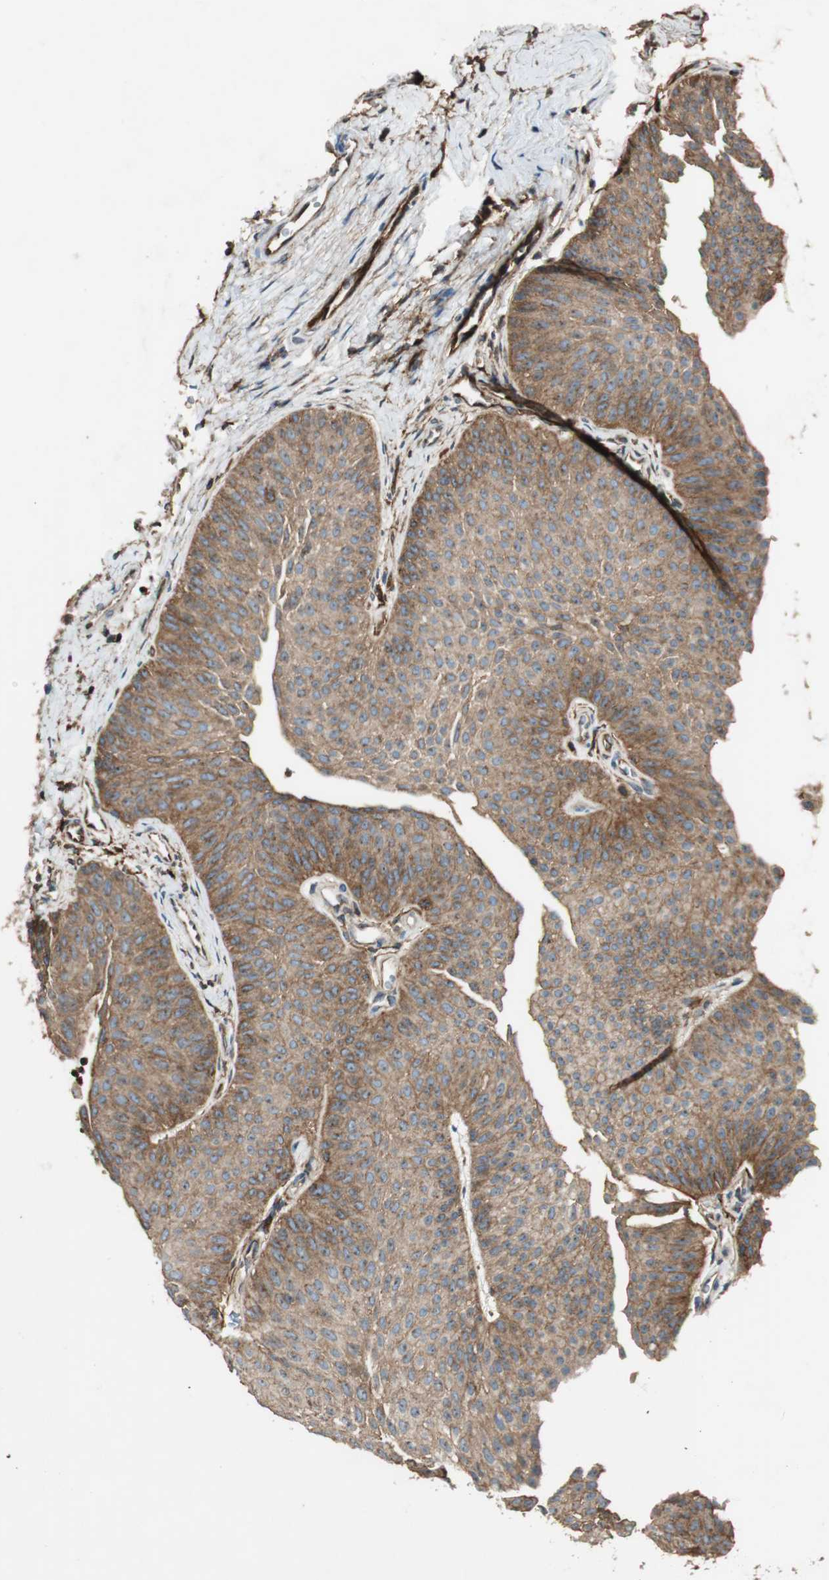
{"staining": {"intensity": "moderate", "quantity": ">75%", "location": "cytoplasmic/membranous"}, "tissue": "urothelial cancer", "cell_type": "Tumor cells", "image_type": "cancer", "snomed": [{"axis": "morphology", "description": "Urothelial carcinoma, Low grade"}, {"axis": "topography", "description": "Urinary bladder"}], "caption": "High-power microscopy captured an immunohistochemistry image of low-grade urothelial carcinoma, revealing moderate cytoplasmic/membranous staining in about >75% of tumor cells.", "gene": "BTN3A3", "patient": {"sex": "female", "age": 60}}